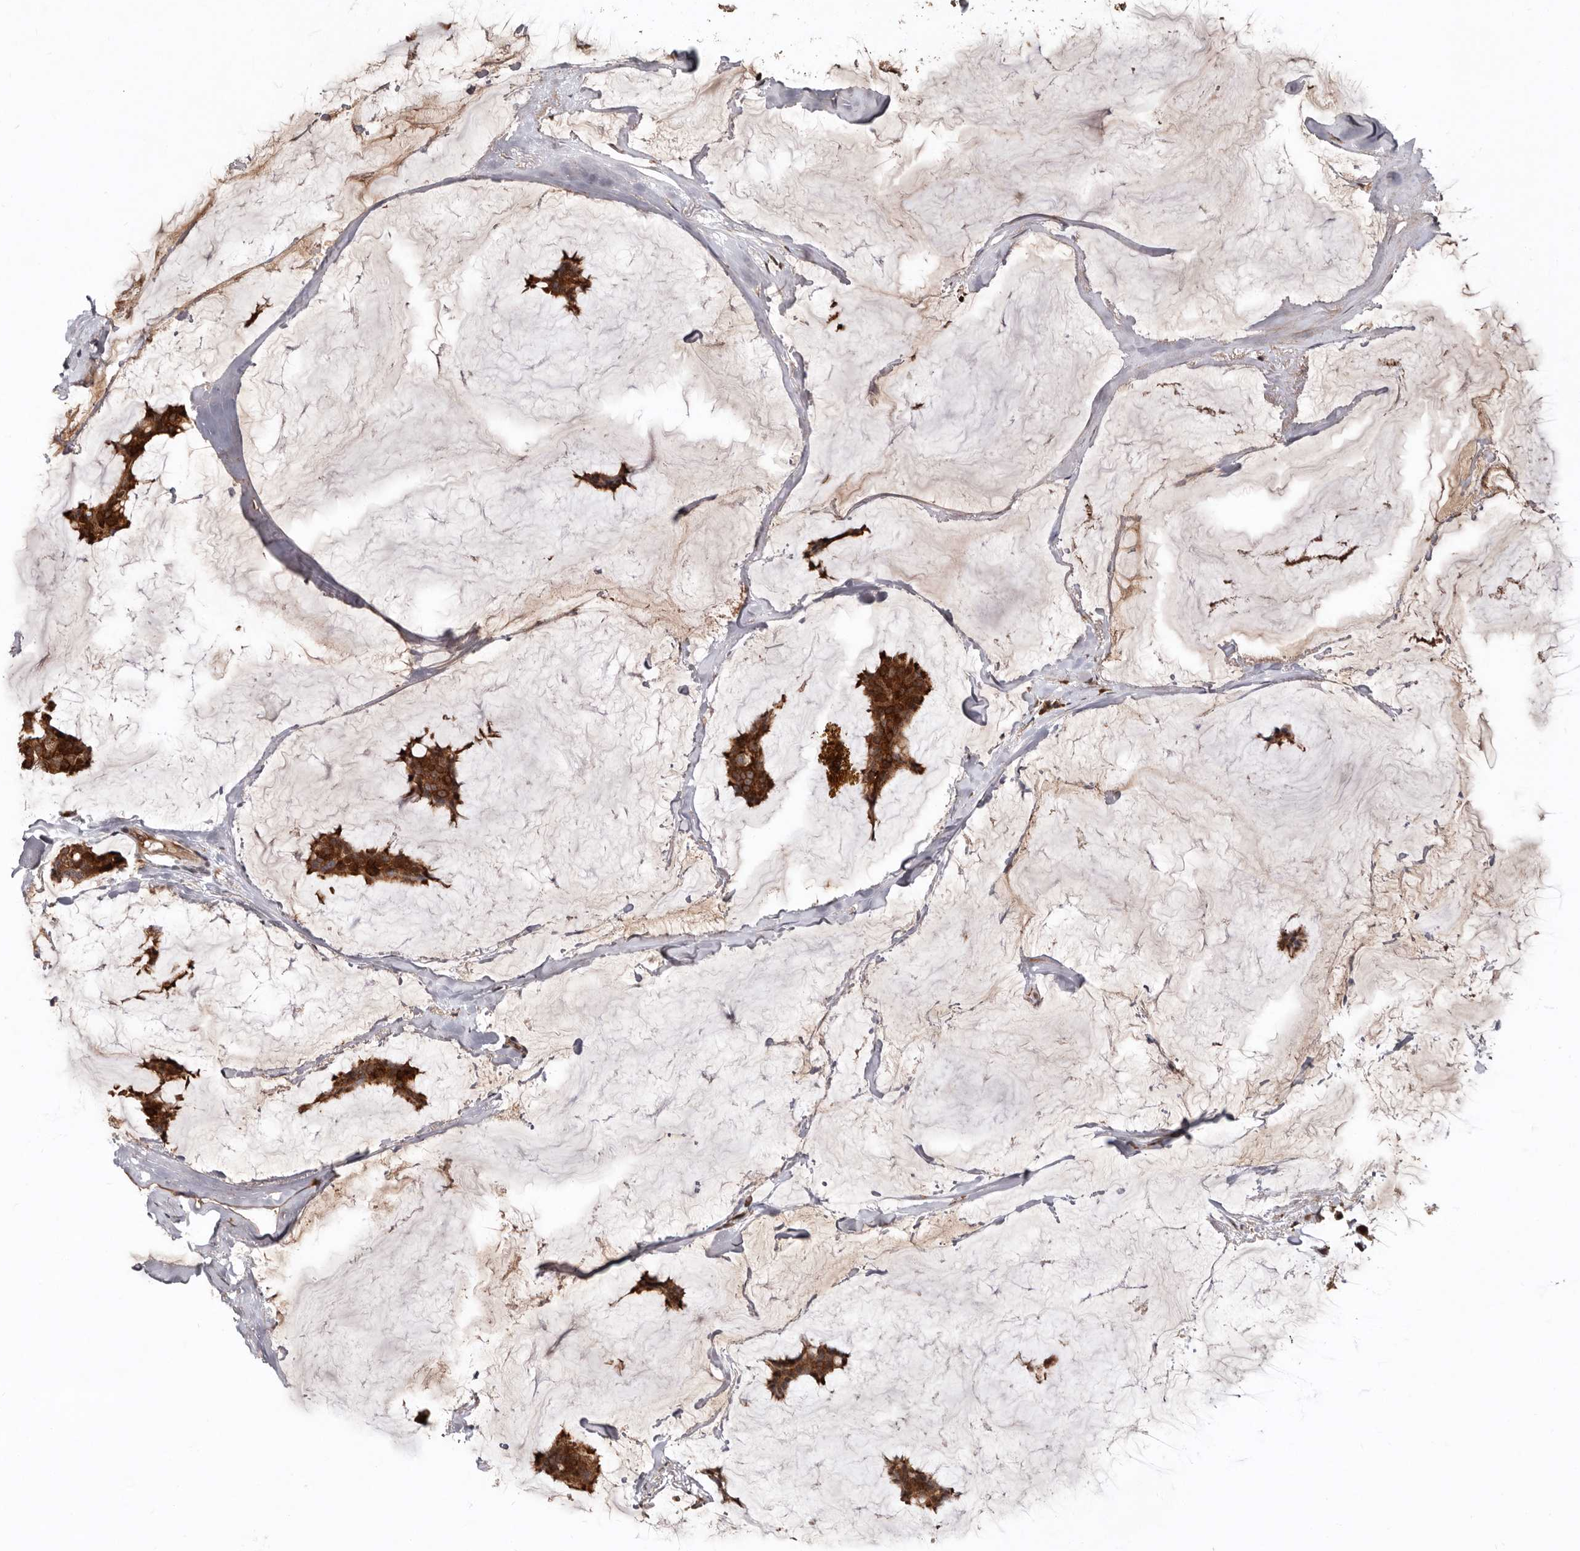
{"staining": {"intensity": "strong", "quantity": ">75%", "location": "cytoplasmic/membranous"}, "tissue": "breast cancer", "cell_type": "Tumor cells", "image_type": "cancer", "snomed": [{"axis": "morphology", "description": "Duct carcinoma"}, {"axis": "topography", "description": "Breast"}], "caption": "Protein staining of intraductal carcinoma (breast) tissue reveals strong cytoplasmic/membranous staining in about >75% of tumor cells.", "gene": "WEE2", "patient": {"sex": "female", "age": 93}}